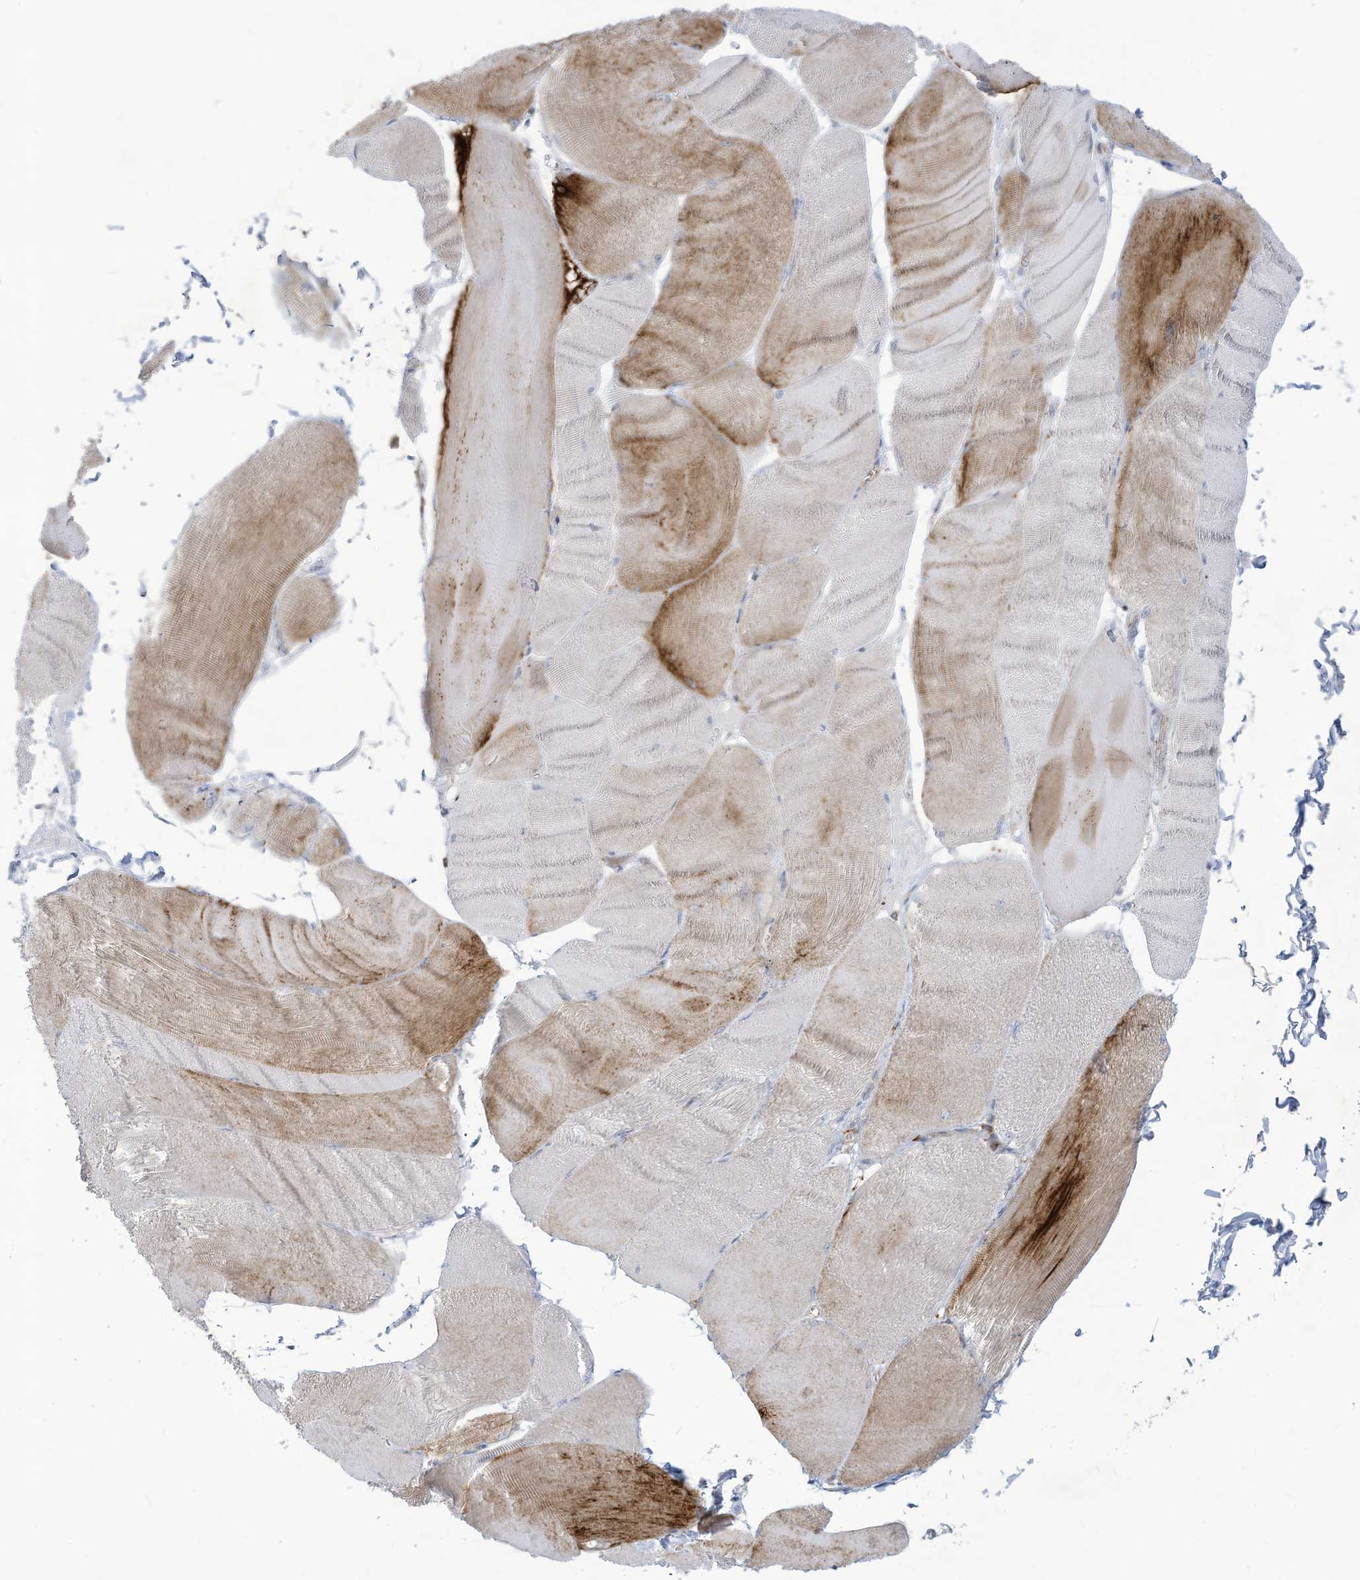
{"staining": {"intensity": "moderate", "quantity": "<25%", "location": "cytoplasmic/membranous"}, "tissue": "skeletal muscle", "cell_type": "Myocytes", "image_type": "normal", "snomed": [{"axis": "morphology", "description": "Normal tissue, NOS"}, {"axis": "morphology", "description": "Basal cell carcinoma"}, {"axis": "topography", "description": "Skeletal muscle"}], "caption": "Immunohistochemical staining of benign human skeletal muscle shows moderate cytoplasmic/membranous protein expression in approximately <25% of myocytes.", "gene": "THNSL2", "patient": {"sex": "female", "age": 64}}